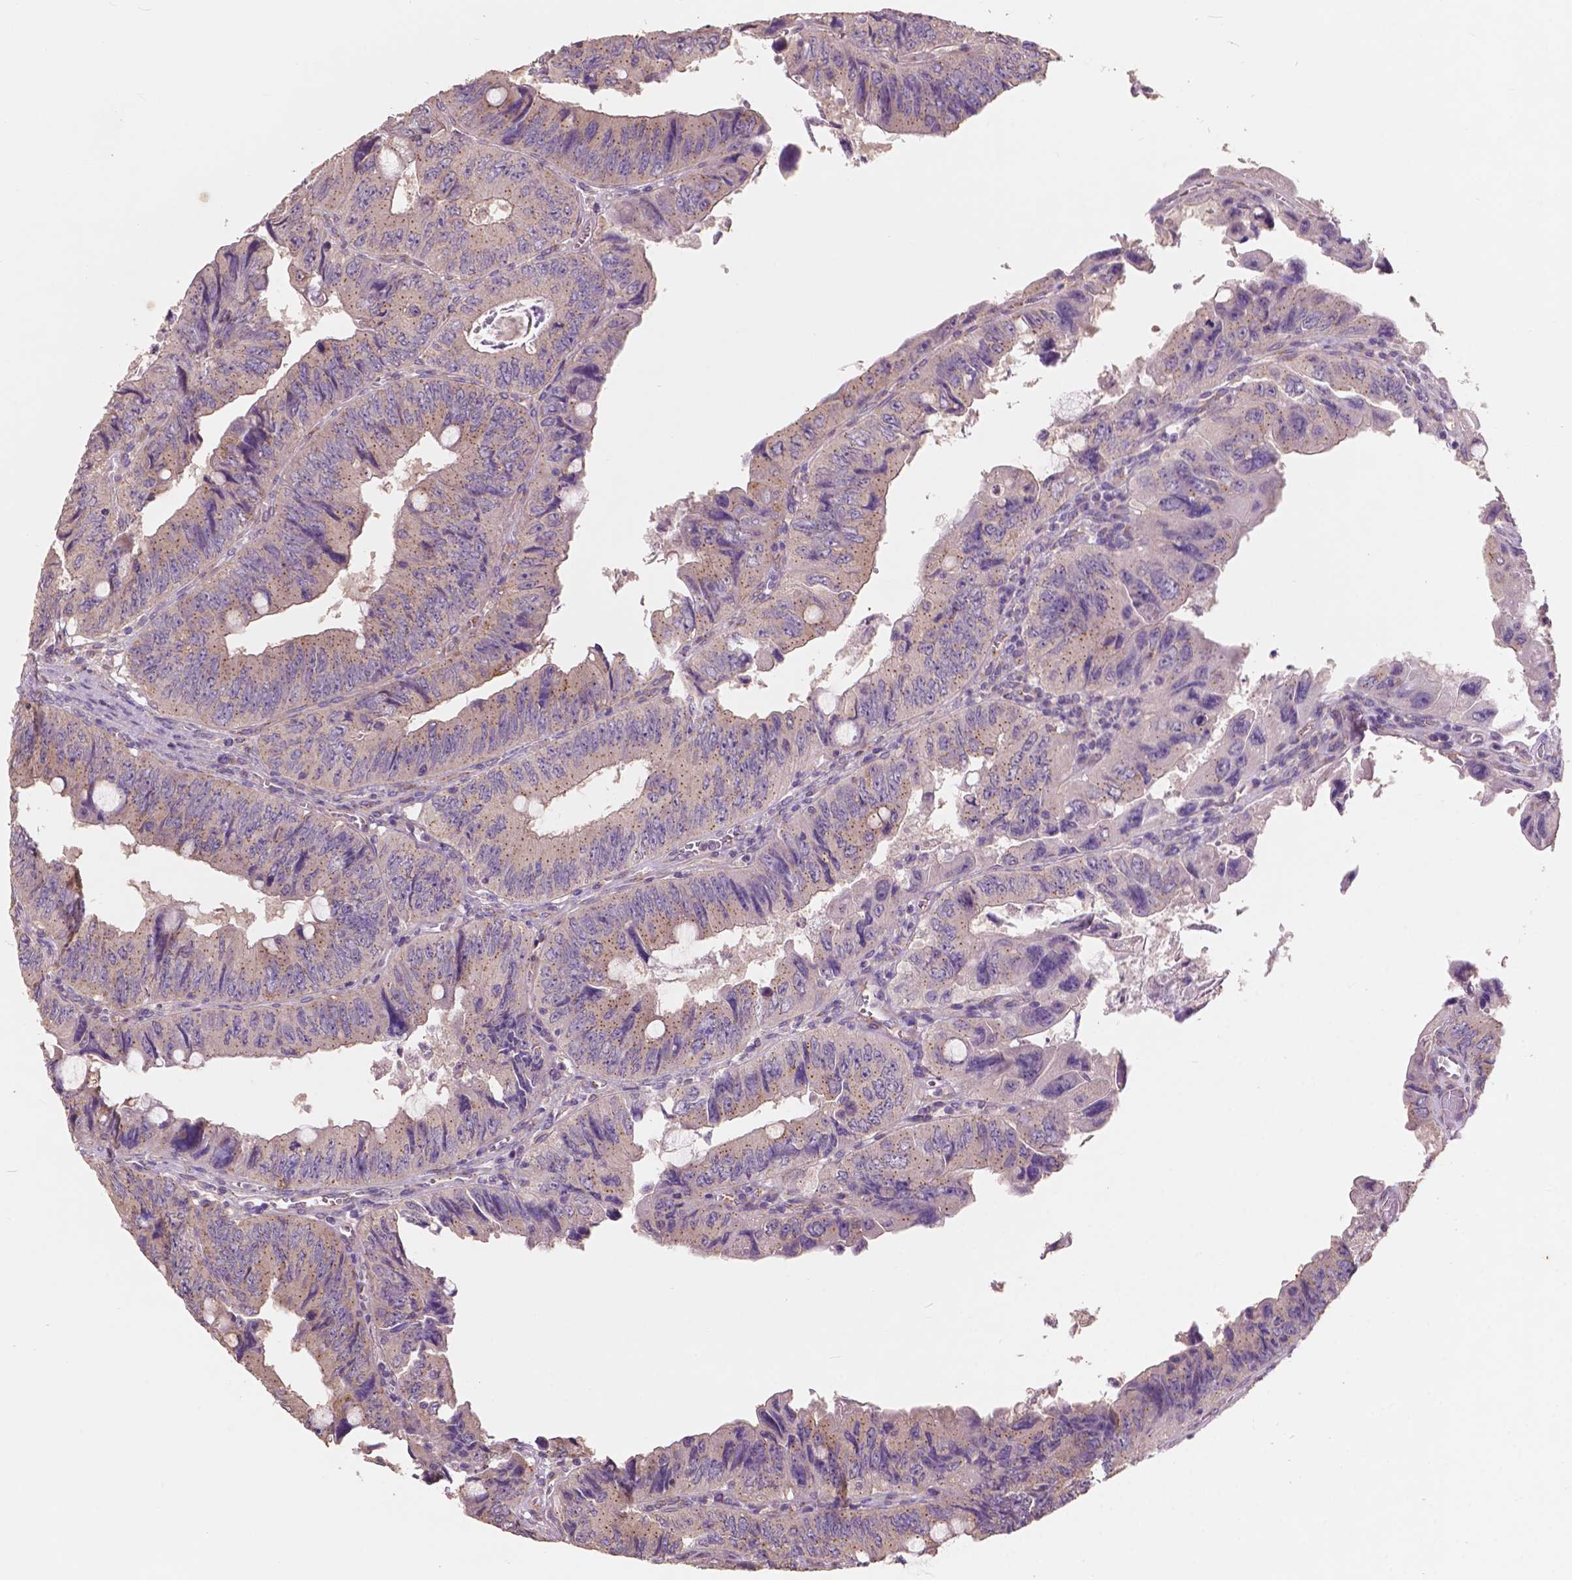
{"staining": {"intensity": "moderate", "quantity": "<25%", "location": "cytoplasmic/membranous"}, "tissue": "colorectal cancer", "cell_type": "Tumor cells", "image_type": "cancer", "snomed": [{"axis": "morphology", "description": "Adenocarcinoma, NOS"}, {"axis": "topography", "description": "Colon"}], "caption": "A low amount of moderate cytoplasmic/membranous staining is appreciated in about <25% of tumor cells in adenocarcinoma (colorectal) tissue.", "gene": "CHPT1", "patient": {"sex": "female", "age": 84}}